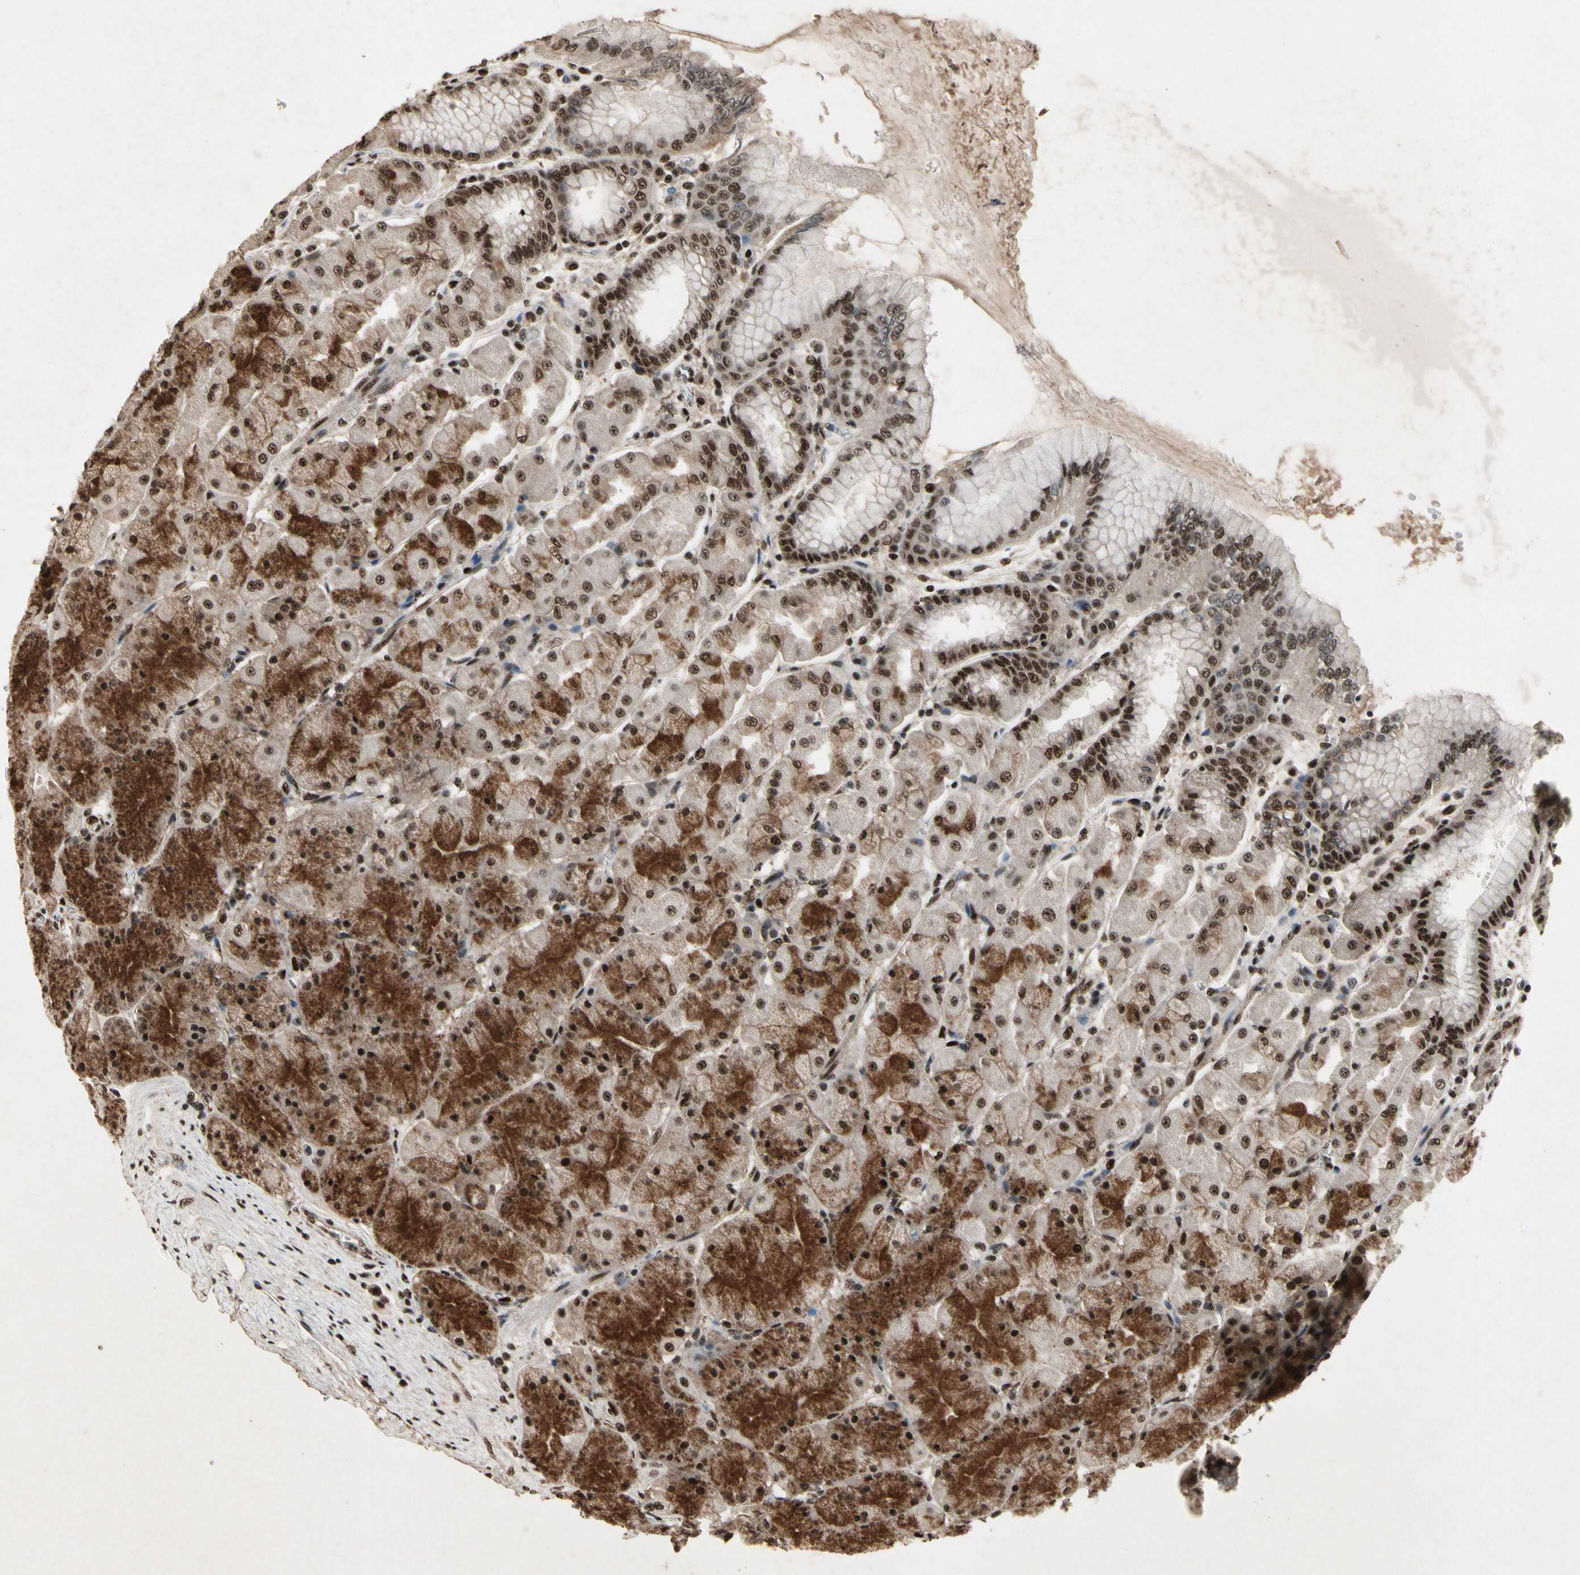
{"staining": {"intensity": "strong", "quantity": ">75%", "location": "cytoplasmic/membranous,nuclear"}, "tissue": "stomach", "cell_type": "Glandular cells", "image_type": "normal", "snomed": [{"axis": "morphology", "description": "Normal tissue, NOS"}, {"axis": "topography", "description": "Stomach, upper"}], "caption": "Immunohistochemical staining of normal stomach shows strong cytoplasmic/membranous,nuclear protein staining in approximately >75% of glandular cells.", "gene": "TBX2", "patient": {"sex": "female", "age": 56}}